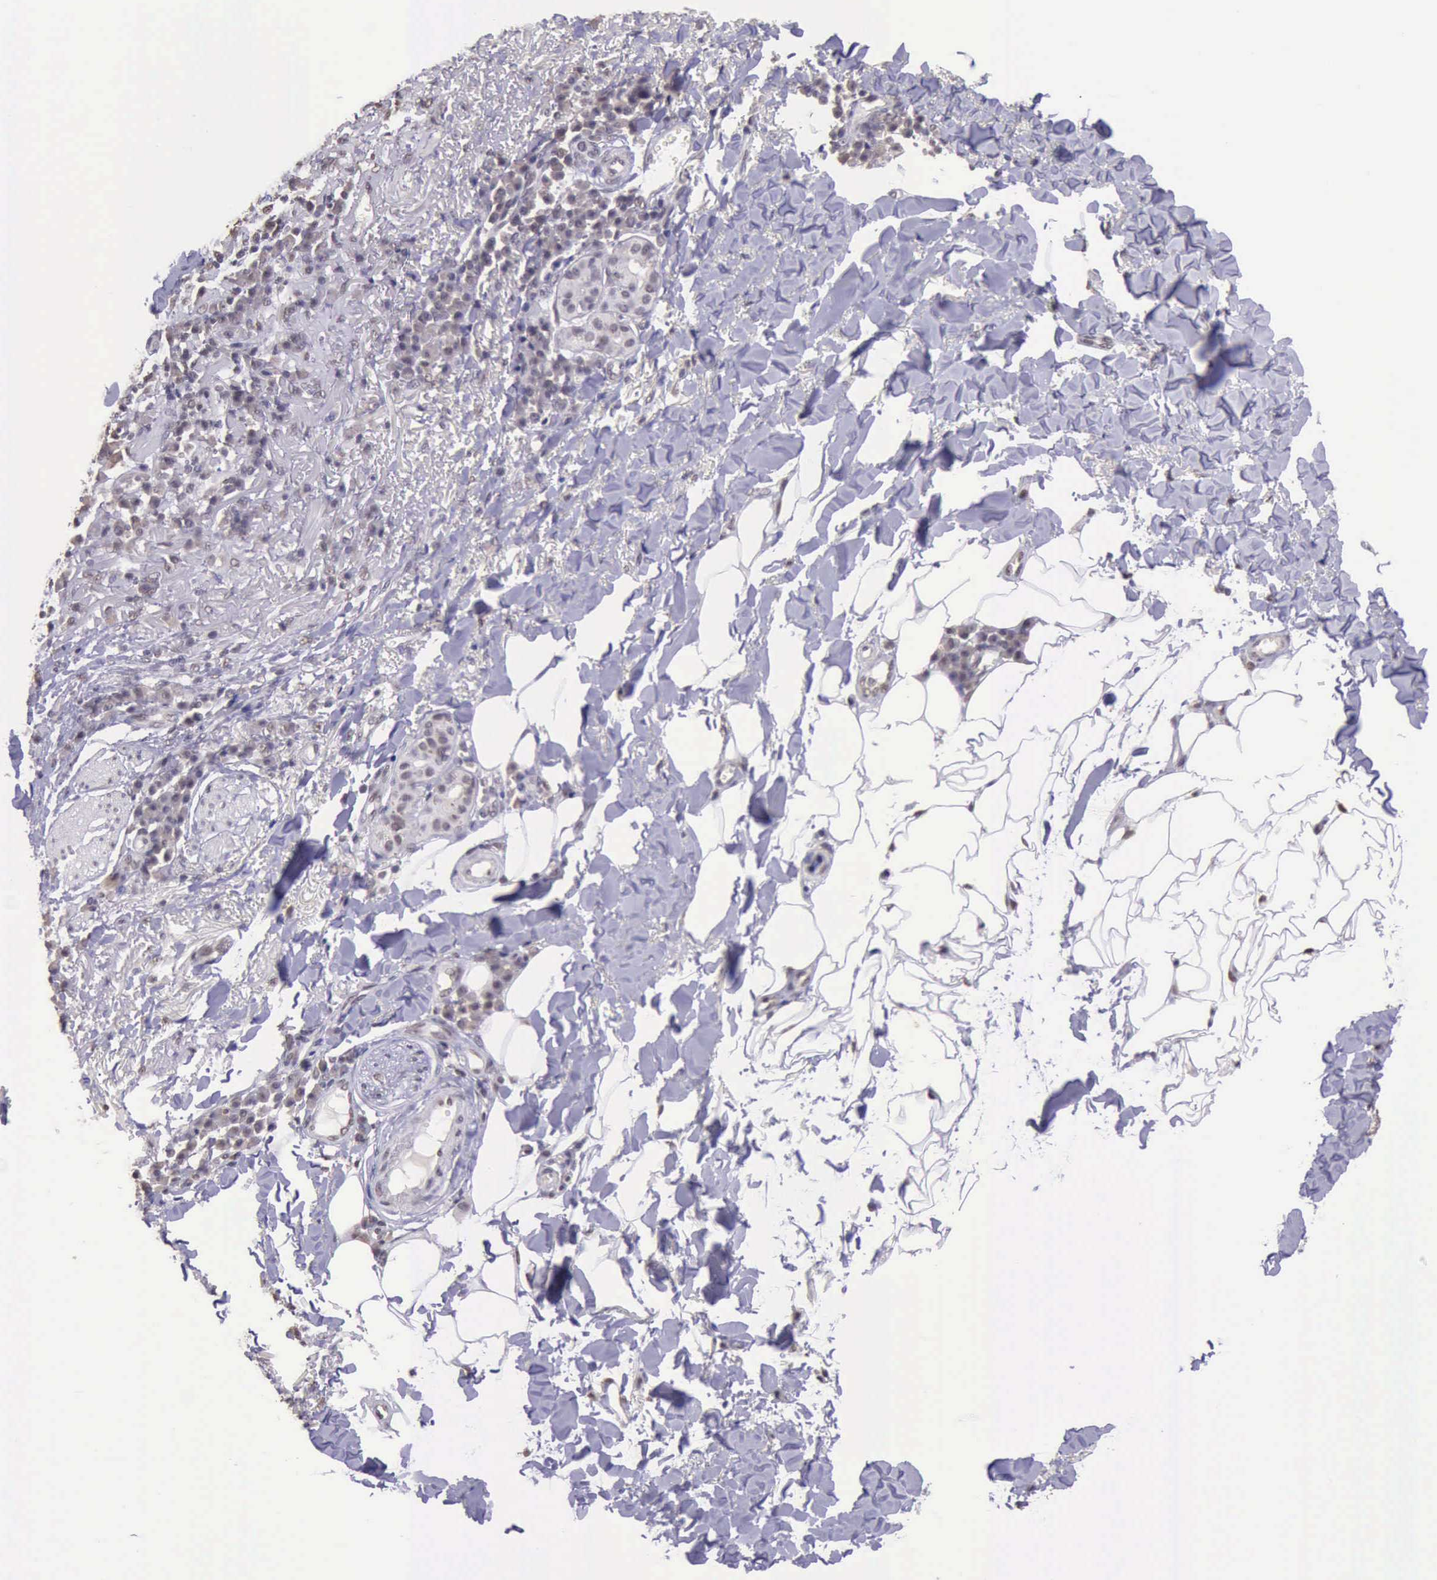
{"staining": {"intensity": "weak", "quantity": ">75%", "location": "nuclear"}, "tissue": "skin cancer", "cell_type": "Tumor cells", "image_type": "cancer", "snomed": [{"axis": "morphology", "description": "Basal cell carcinoma"}, {"axis": "topography", "description": "Skin"}], "caption": "Skin cancer (basal cell carcinoma) stained with DAB (3,3'-diaminobenzidine) immunohistochemistry (IHC) shows low levels of weak nuclear staining in about >75% of tumor cells. (Stains: DAB in brown, nuclei in blue, Microscopy: brightfield microscopy at high magnification).", "gene": "PRPF39", "patient": {"sex": "female", "age": 89}}